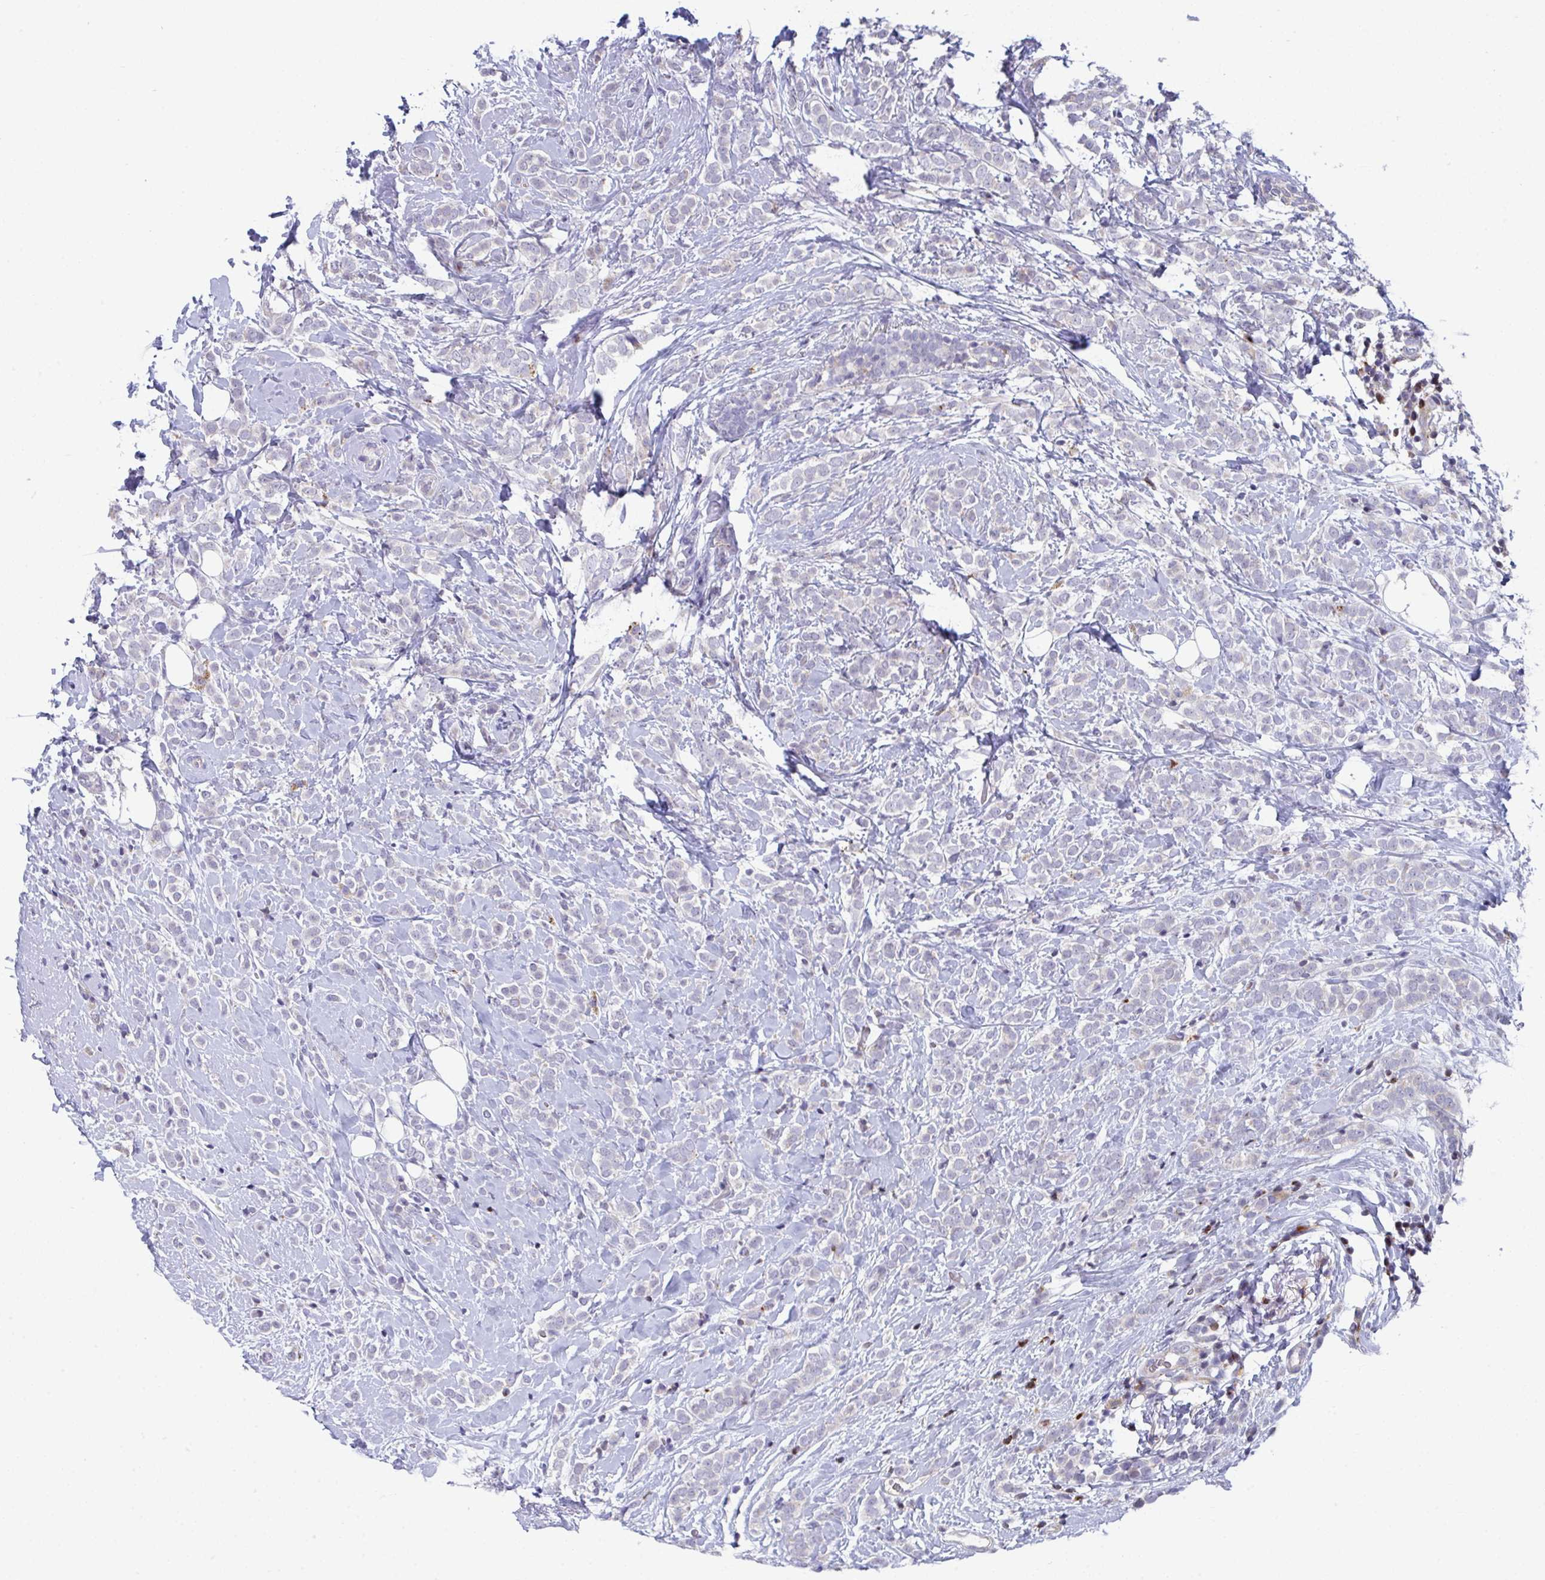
{"staining": {"intensity": "negative", "quantity": "none", "location": "none"}, "tissue": "breast cancer", "cell_type": "Tumor cells", "image_type": "cancer", "snomed": [{"axis": "morphology", "description": "Lobular carcinoma"}, {"axis": "topography", "description": "Breast"}], "caption": "Immunohistochemistry of human breast cancer exhibits no expression in tumor cells. (Immunohistochemistry (ihc), brightfield microscopy, high magnification).", "gene": "AOC2", "patient": {"sex": "female", "age": 49}}